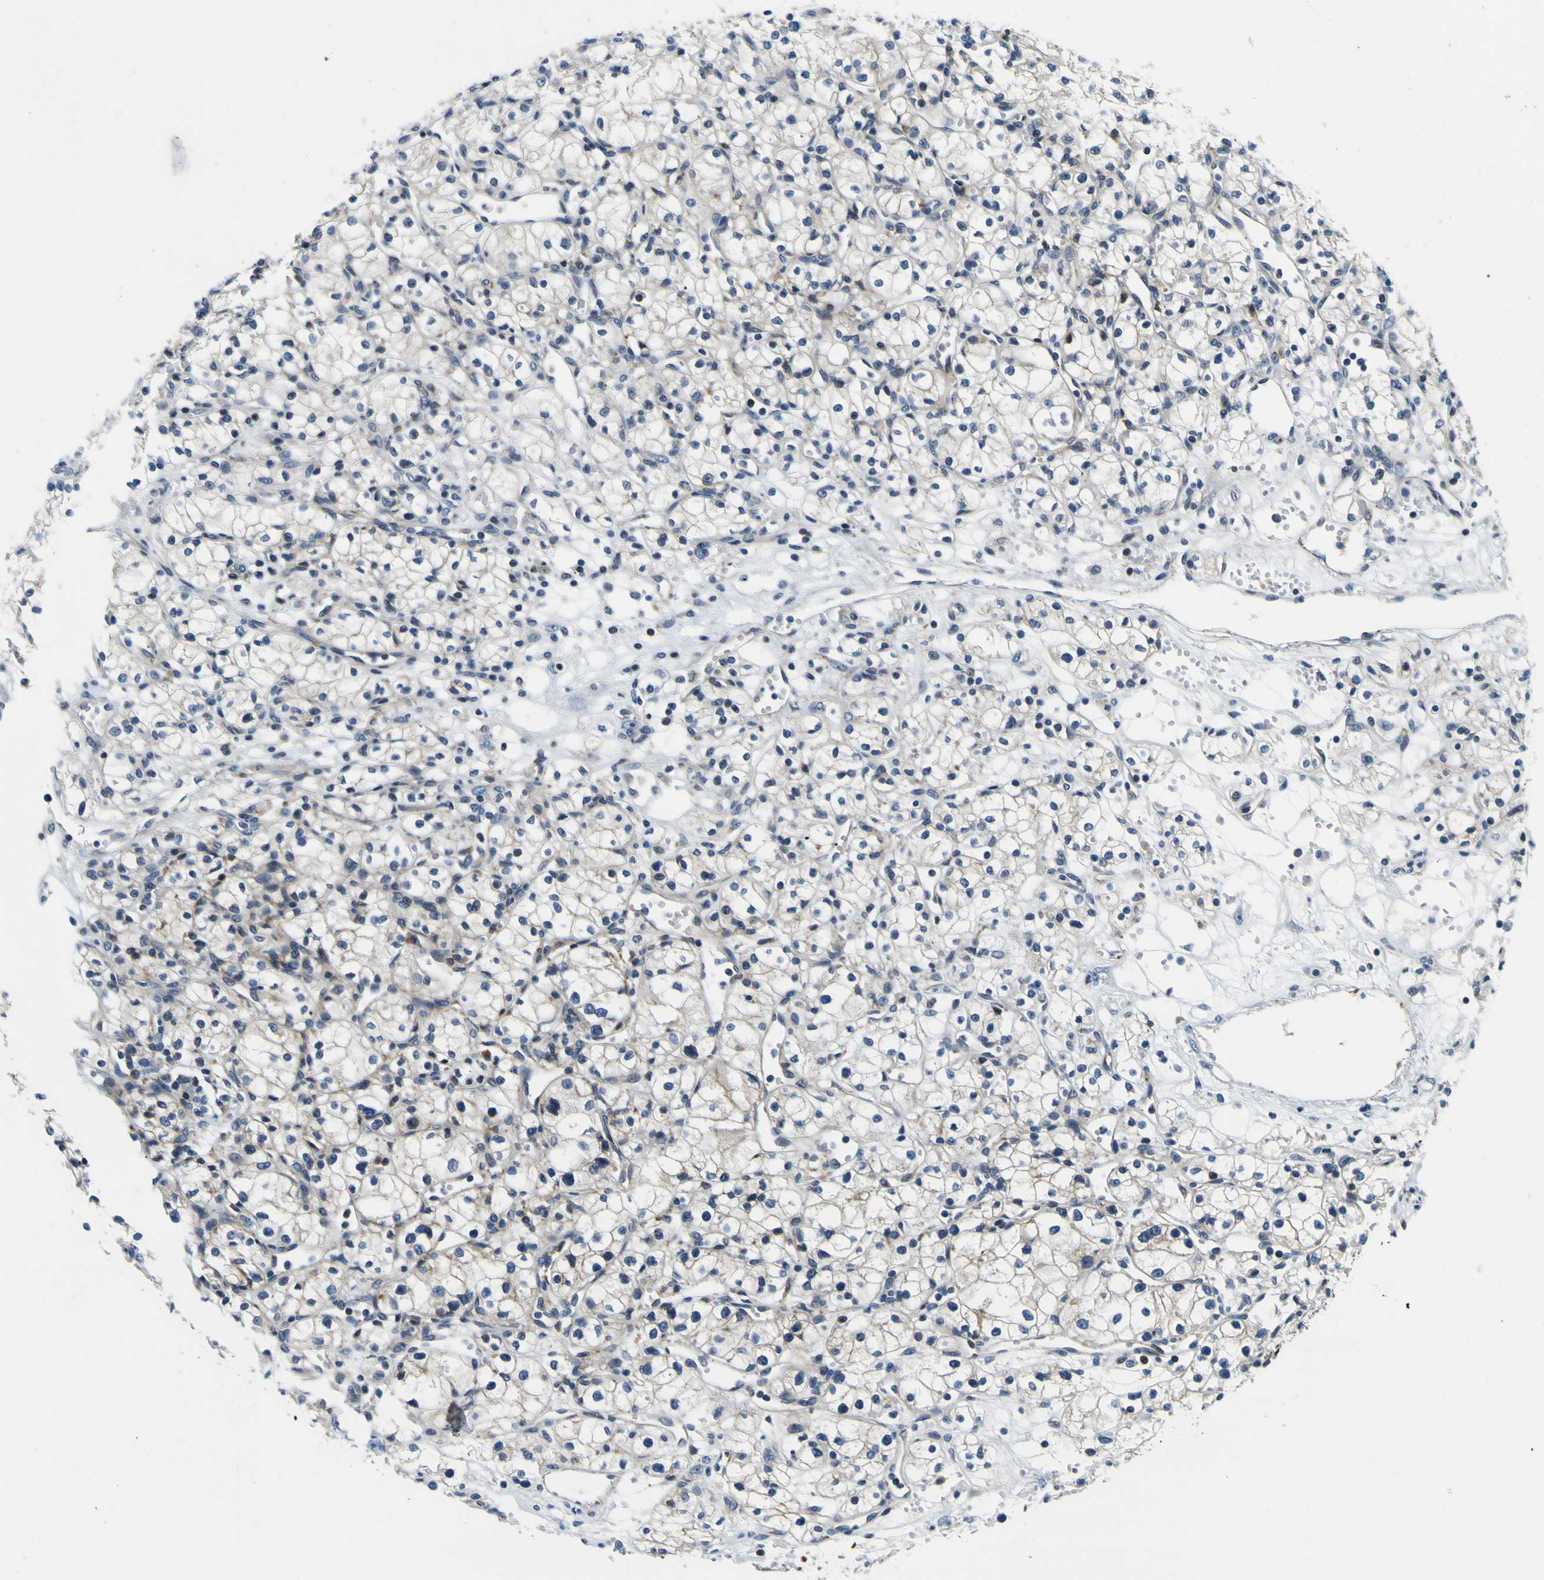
{"staining": {"intensity": "negative", "quantity": "none", "location": "none"}, "tissue": "renal cancer", "cell_type": "Tumor cells", "image_type": "cancer", "snomed": [{"axis": "morphology", "description": "Normal tissue, NOS"}, {"axis": "morphology", "description": "Adenocarcinoma, NOS"}, {"axis": "topography", "description": "Kidney"}], "caption": "The micrograph shows no staining of tumor cells in renal cancer (adenocarcinoma). (Stains: DAB (3,3'-diaminobenzidine) IHC with hematoxylin counter stain, Microscopy: brightfield microscopy at high magnification).", "gene": "NLRP3", "patient": {"sex": "male", "age": 59}}